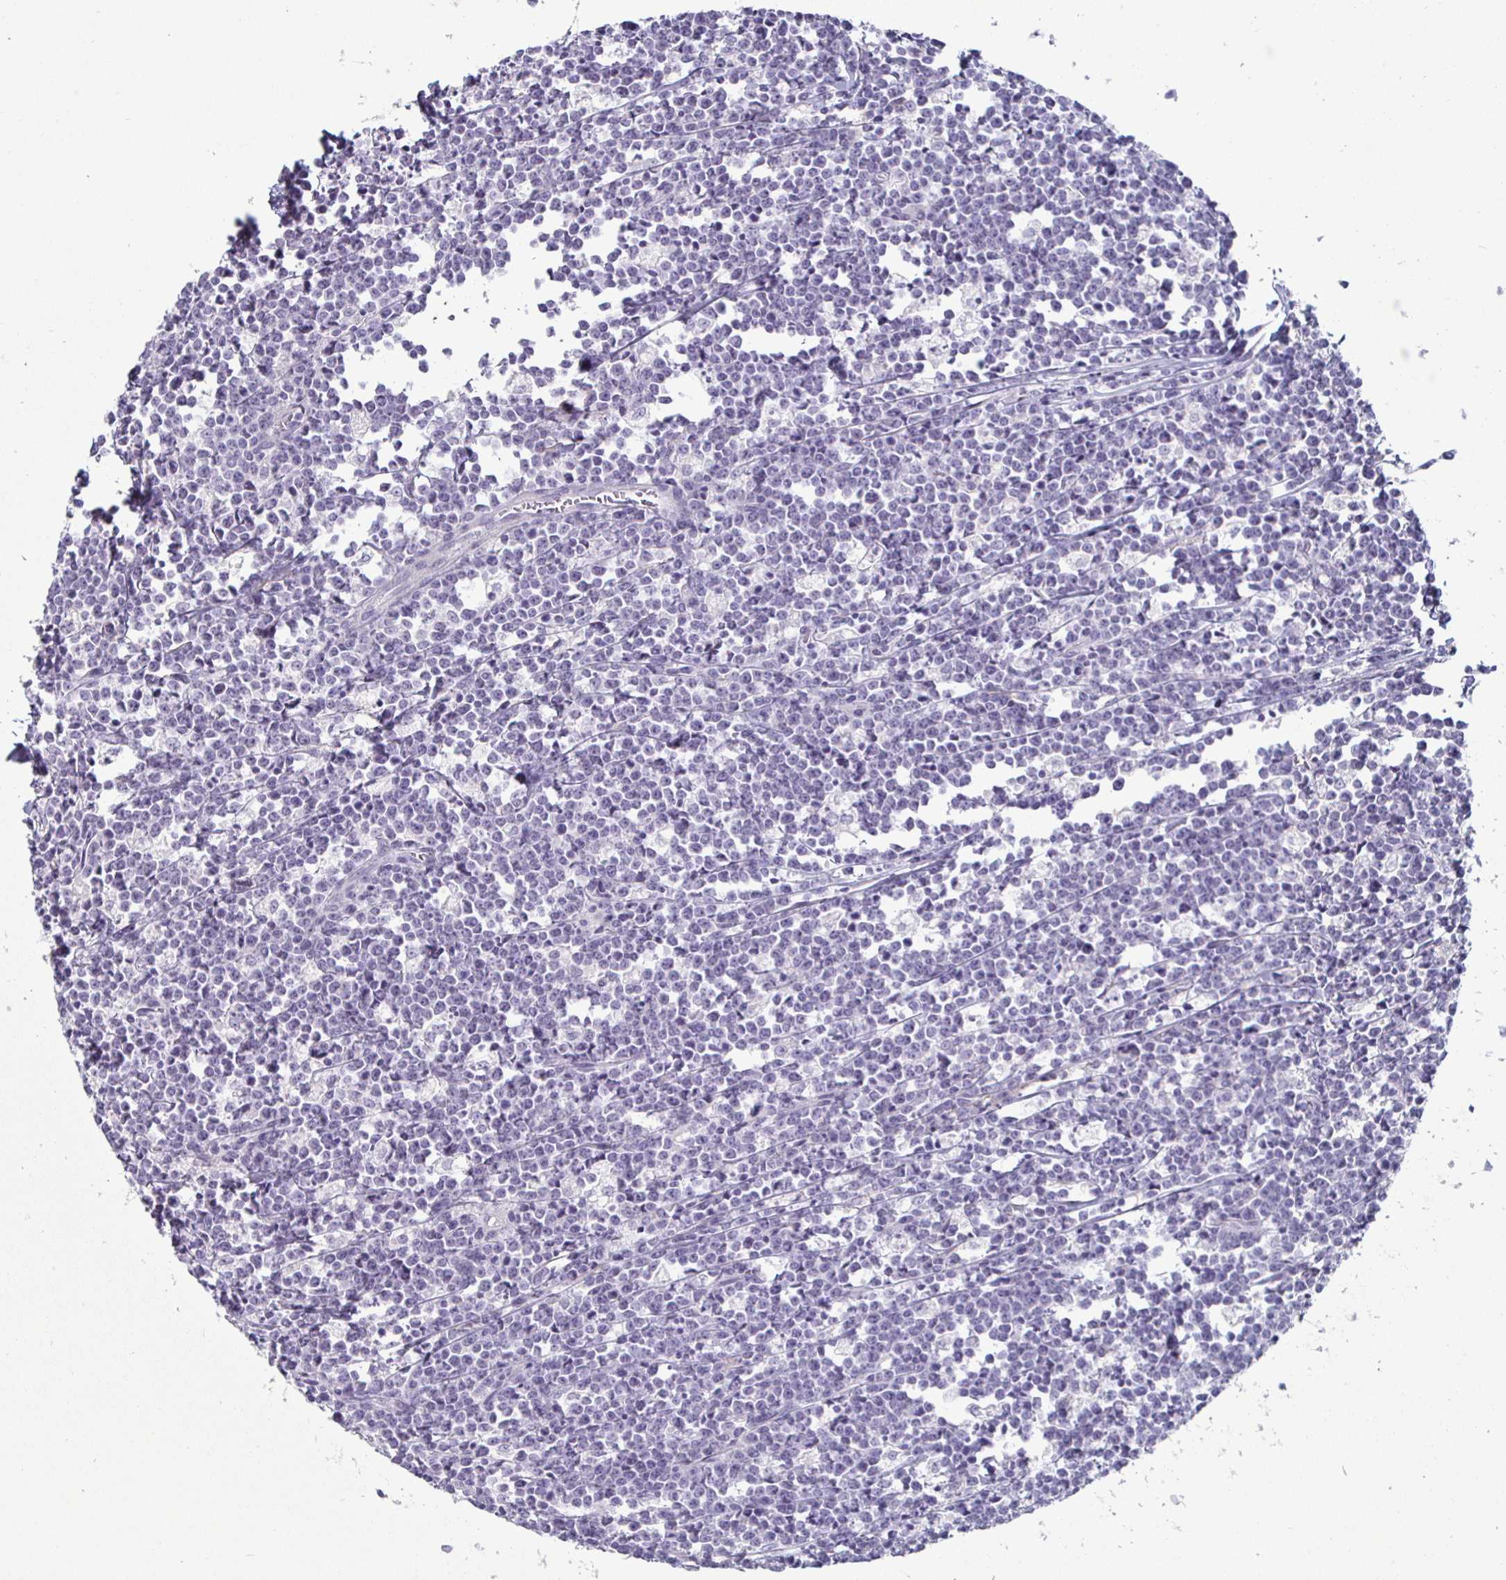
{"staining": {"intensity": "negative", "quantity": "none", "location": "none"}, "tissue": "lymphoma", "cell_type": "Tumor cells", "image_type": "cancer", "snomed": [{"axis": "morphology", "description": "Malignant lymphoma, non-Hodgkin's type, High grade"}, {"axis": "topography", "description": "Small intestine"}], "caption": "This histopathology image is of lymphoma stained with IHC to label a protein in brown with the nuclei are counter-stained blue. There is no positivity in tumor cells. Nuclei are stained in blue.", "gene": "ENPP1", "patient": {"sex": "female", "age": 56}}